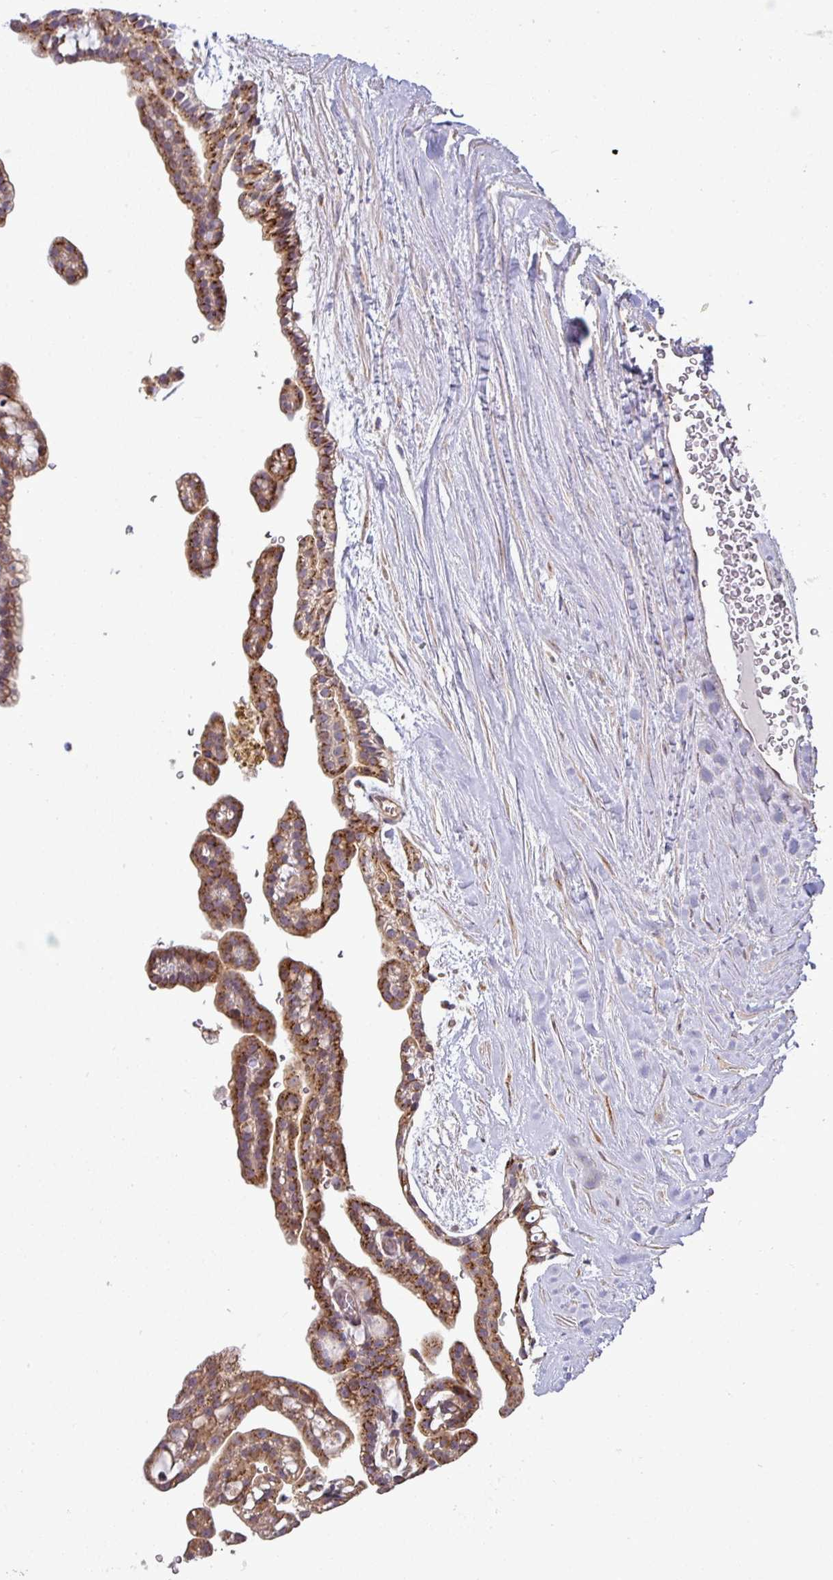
{"staining": {"intensity": "moderate", "quantity": ">75%", "location": "cytoplasmic/membranous"}, "tissue": "renal cancer", "cell_type": "Tumor cells", "image_type": "cancer", "snomed": [{"axis": "morphology", "description": "Adenocarcinoma, NOS"}, {"axis": "topography", "description": "Kidney"}], "caption": "Immunohistochemical staining of human renal cancer displays medium levels of moderate cytoplasmic/membranous protein expression in about >75% of tumor cells.", "gene": "TIMMDC1", "patient": {"sex": "male", "age": 63}}